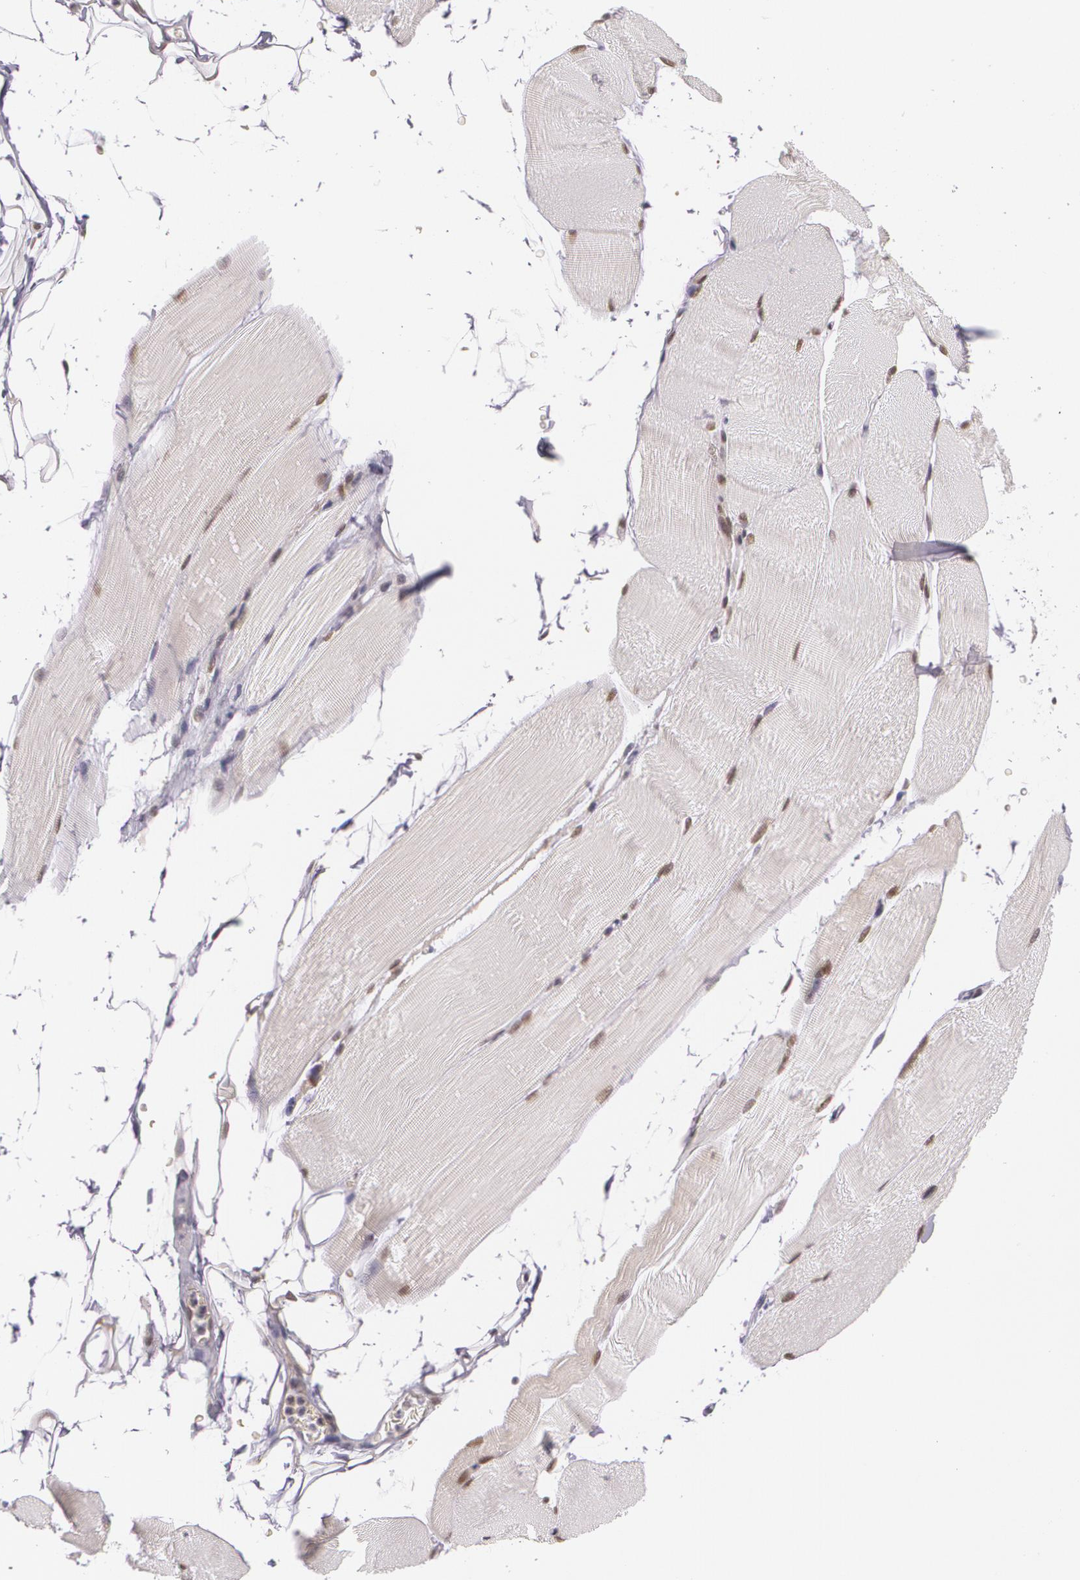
{"staining": {"intensity": "moderate", "quantity": "25%-75%", "location": "nuclear"}, "tissue": "skeletal muscle", "cell_type": "Myocytes", "image_type": "normal", "snomed": [{"axis": "morphology", "description": "Normal tissue, NOS"}, {"axis": "topography", "description": "Skeletal muscle"}, {"axis": "topography", "description": "Parathyroid gland"}], "caption": "DAB (3,3'-diaminobenzidine) immunohistochemical staining of unremarkable human skeletal muscle displays moderate nuclear protein positivity in about 25%-75% of myocytes.", "gene": "ALX1", "patient": {"sex": "female", "age": 37}}